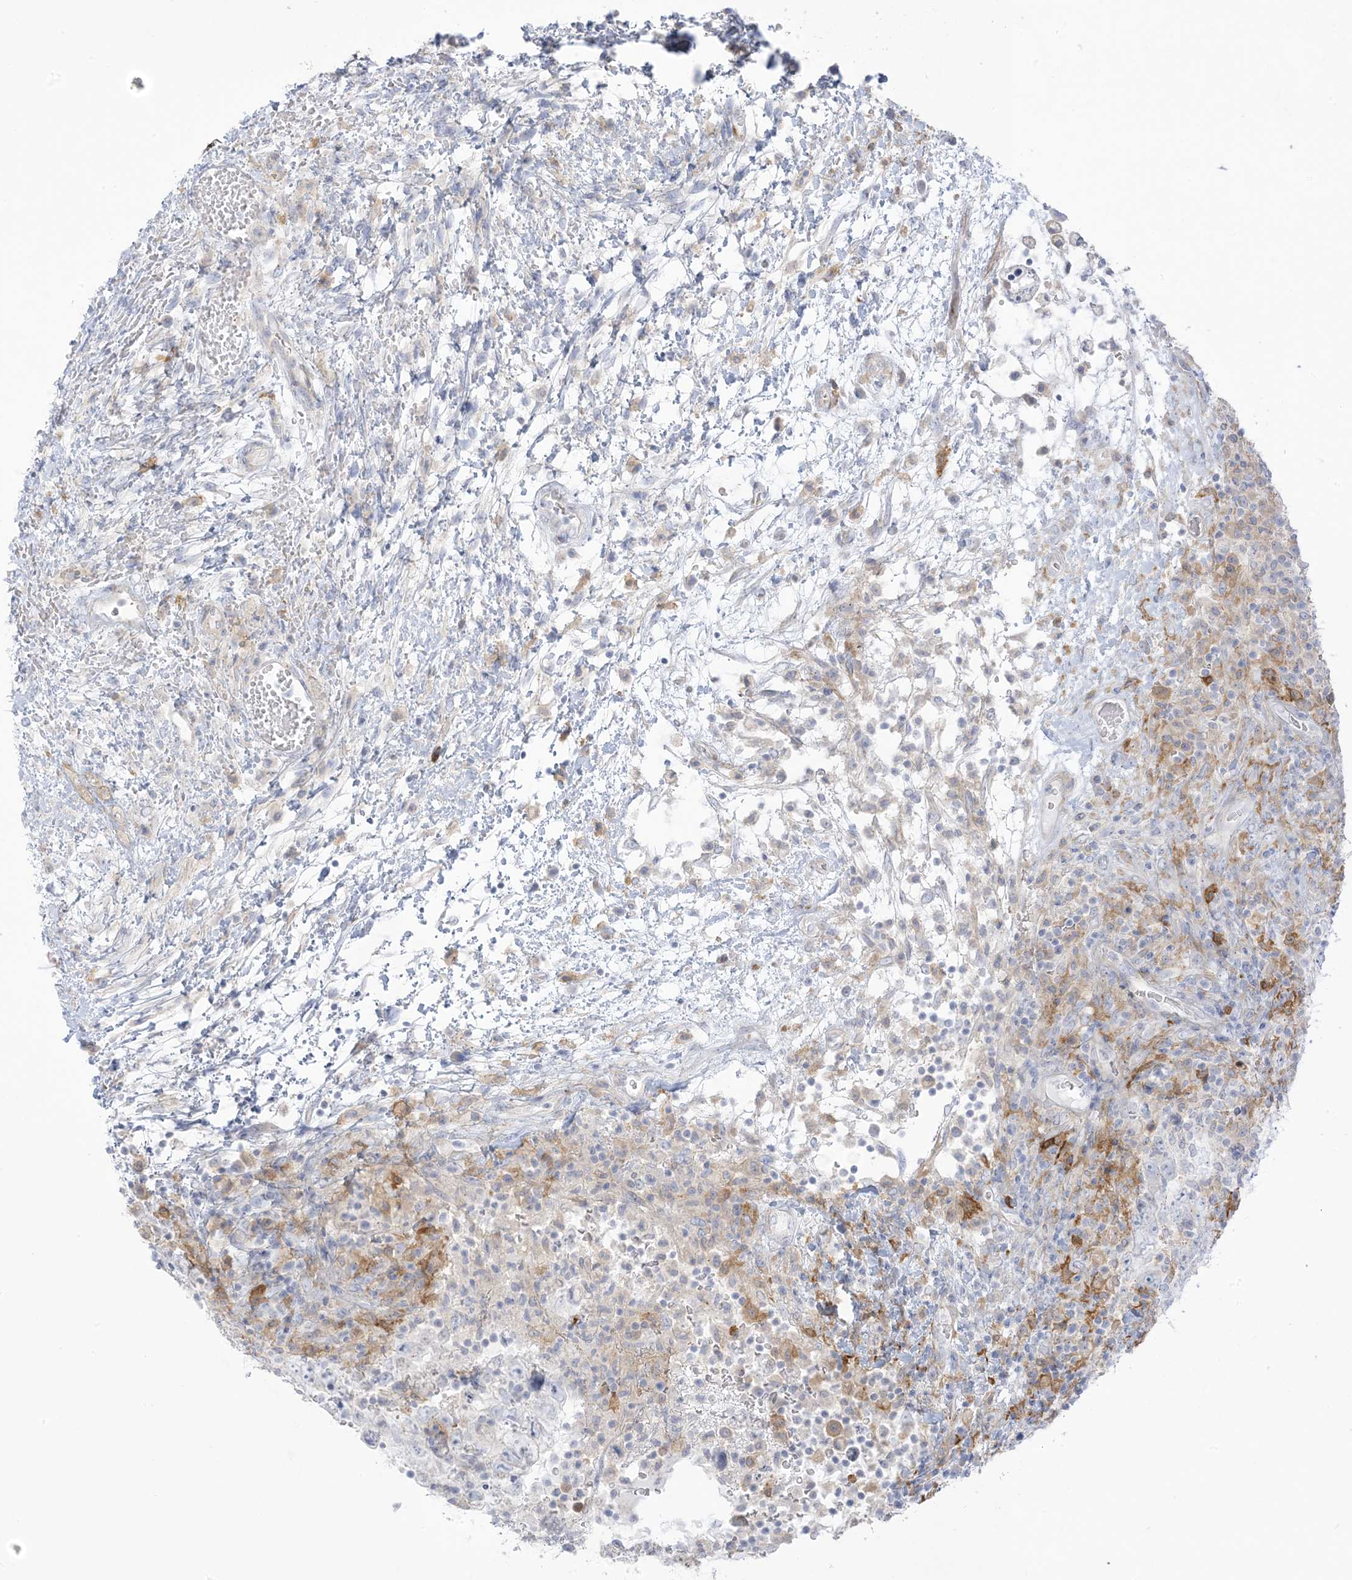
{"staining": {"intensity": "negative", "quantity": "none", "location": "none"}, "tissue": "testis cancer", "cell_type": "Tumor cells", "image_type": "cancer", "snomed": [{"axis": "morphology", "description": "Carcinoma, Embryonal, NOS"}, {"axis": "topography", "description": "Testis"}], "caption": "Embryonal carcinoma (testis) stained for a protein using immunohistochemistry demonstrates no expression tumor cells.", "gene": "ICMT", "patient": {"sex": "male", "age": 37}}